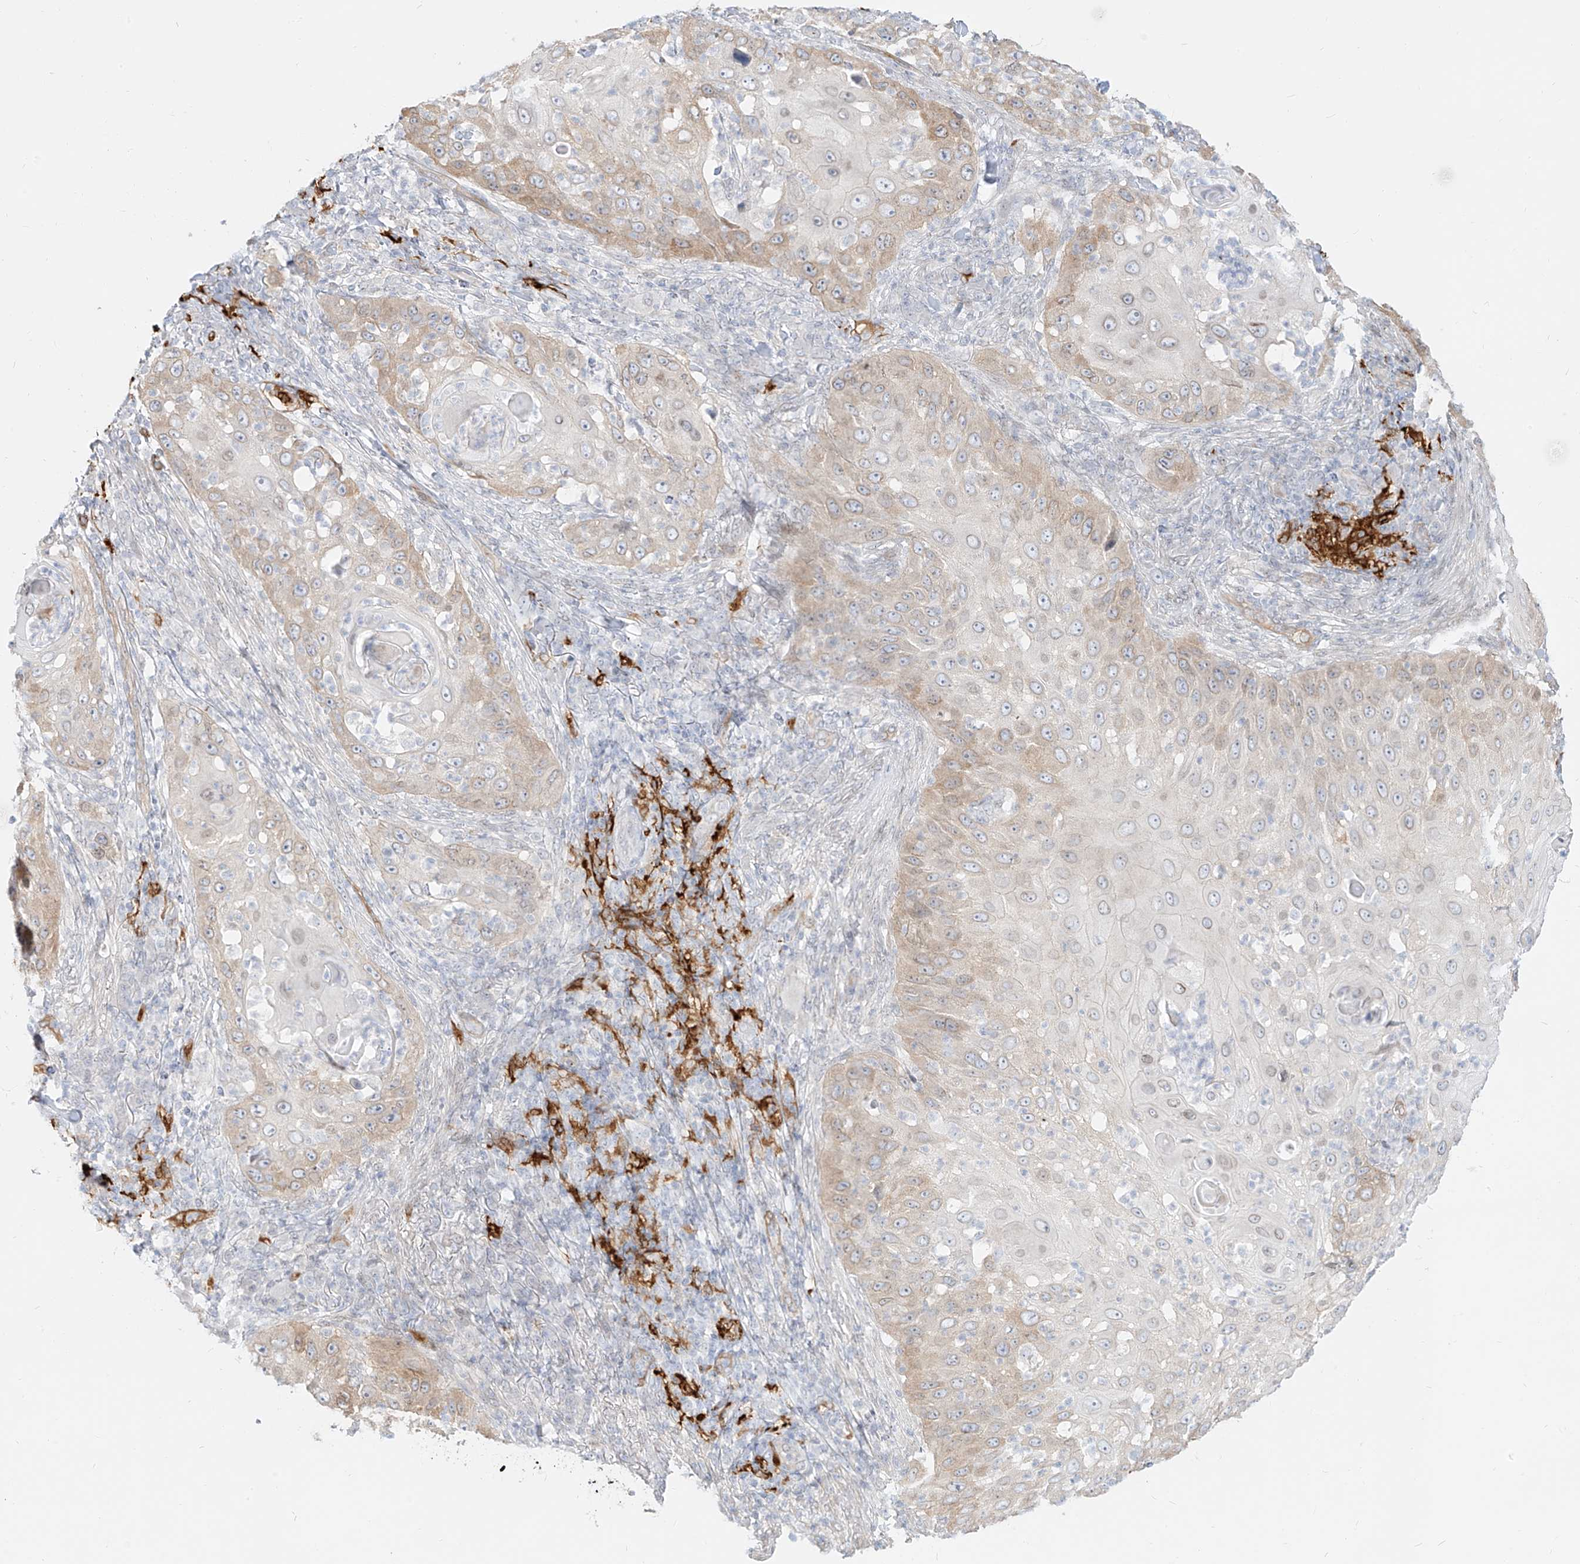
{"staining": {"intensity": "weak", "quantity": "<25%", "location": "cytoplasmic/membranous"}, "tissue": "skin cancer", "cell_type": "Tumor cells", "image_type": "cancer", "snomed": [{"axis": "morphology", "description": "Squamous cell carcinoma, NOS"}, {"axis": "topography", "description": "Skin"}], "caption": "The micrograph exhibits no significant staining in tumor cells of skin cancer (squamous cell carcinoma).", "gene": "NHSL1", "patient": {"sex": "female", "age": 44}}